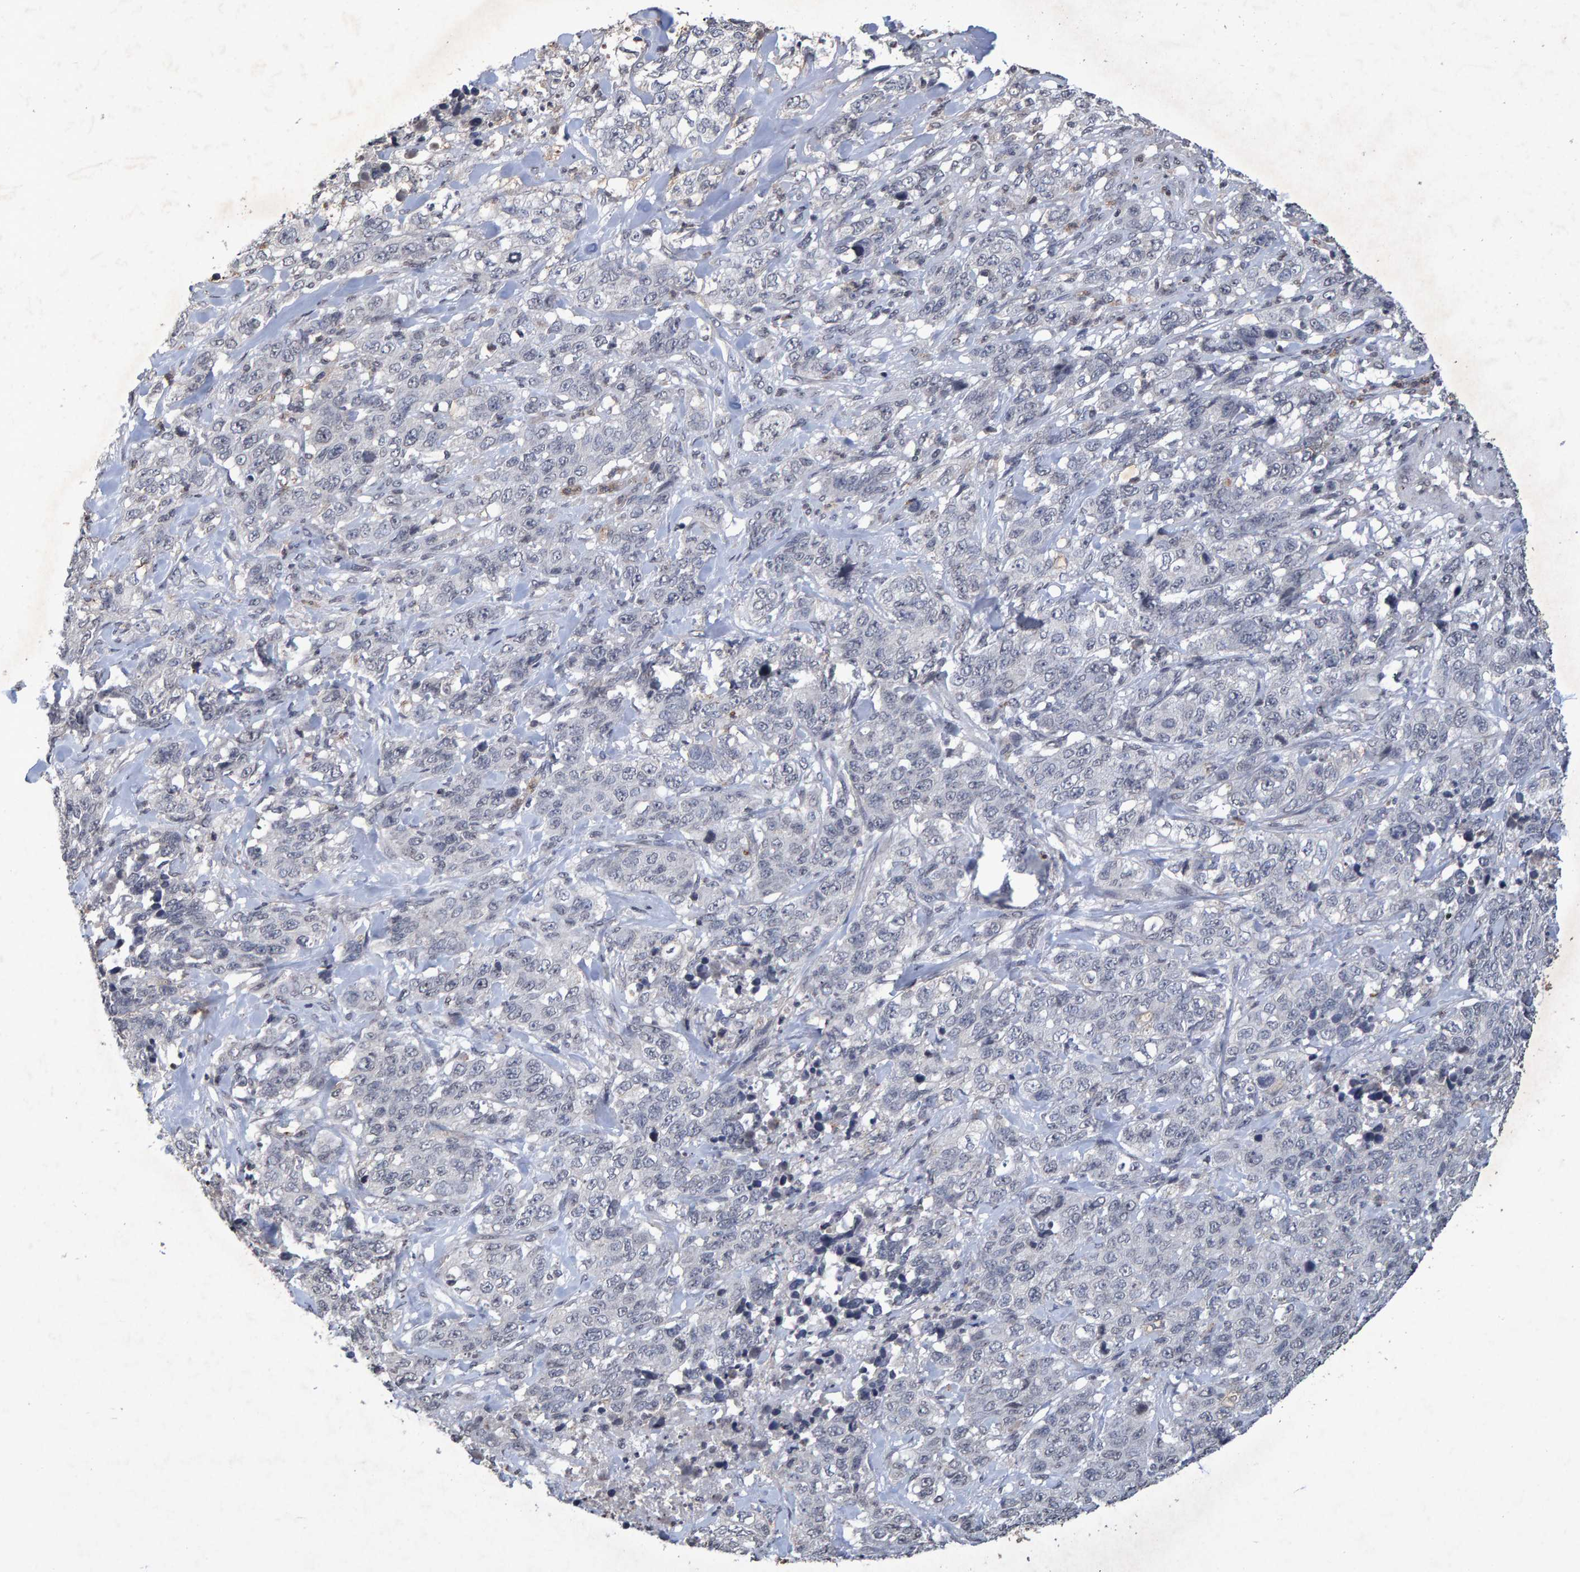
{"staining": {"intensity": "negative", "quantity": "none", "location": "none"}, "tissue": "stomach cancer", "cell_type": "Tumor cells", "image_type": "cancer", "snomed": [{"axis": "morphology", "description": "Adenocarcinoma, NOS"}, {"axis": "topography", "description": "Stomach"}], "caption": "A high-resolution micrograph shows IHC staining of stomach cancer, which displays no significant expression in tumor cells. The staining is performed using DAB brown chromogen with nuclei counter-stained in using hematoxylin.", "gene": "GALC", "patient": {"sex": "male", "age": 48}}